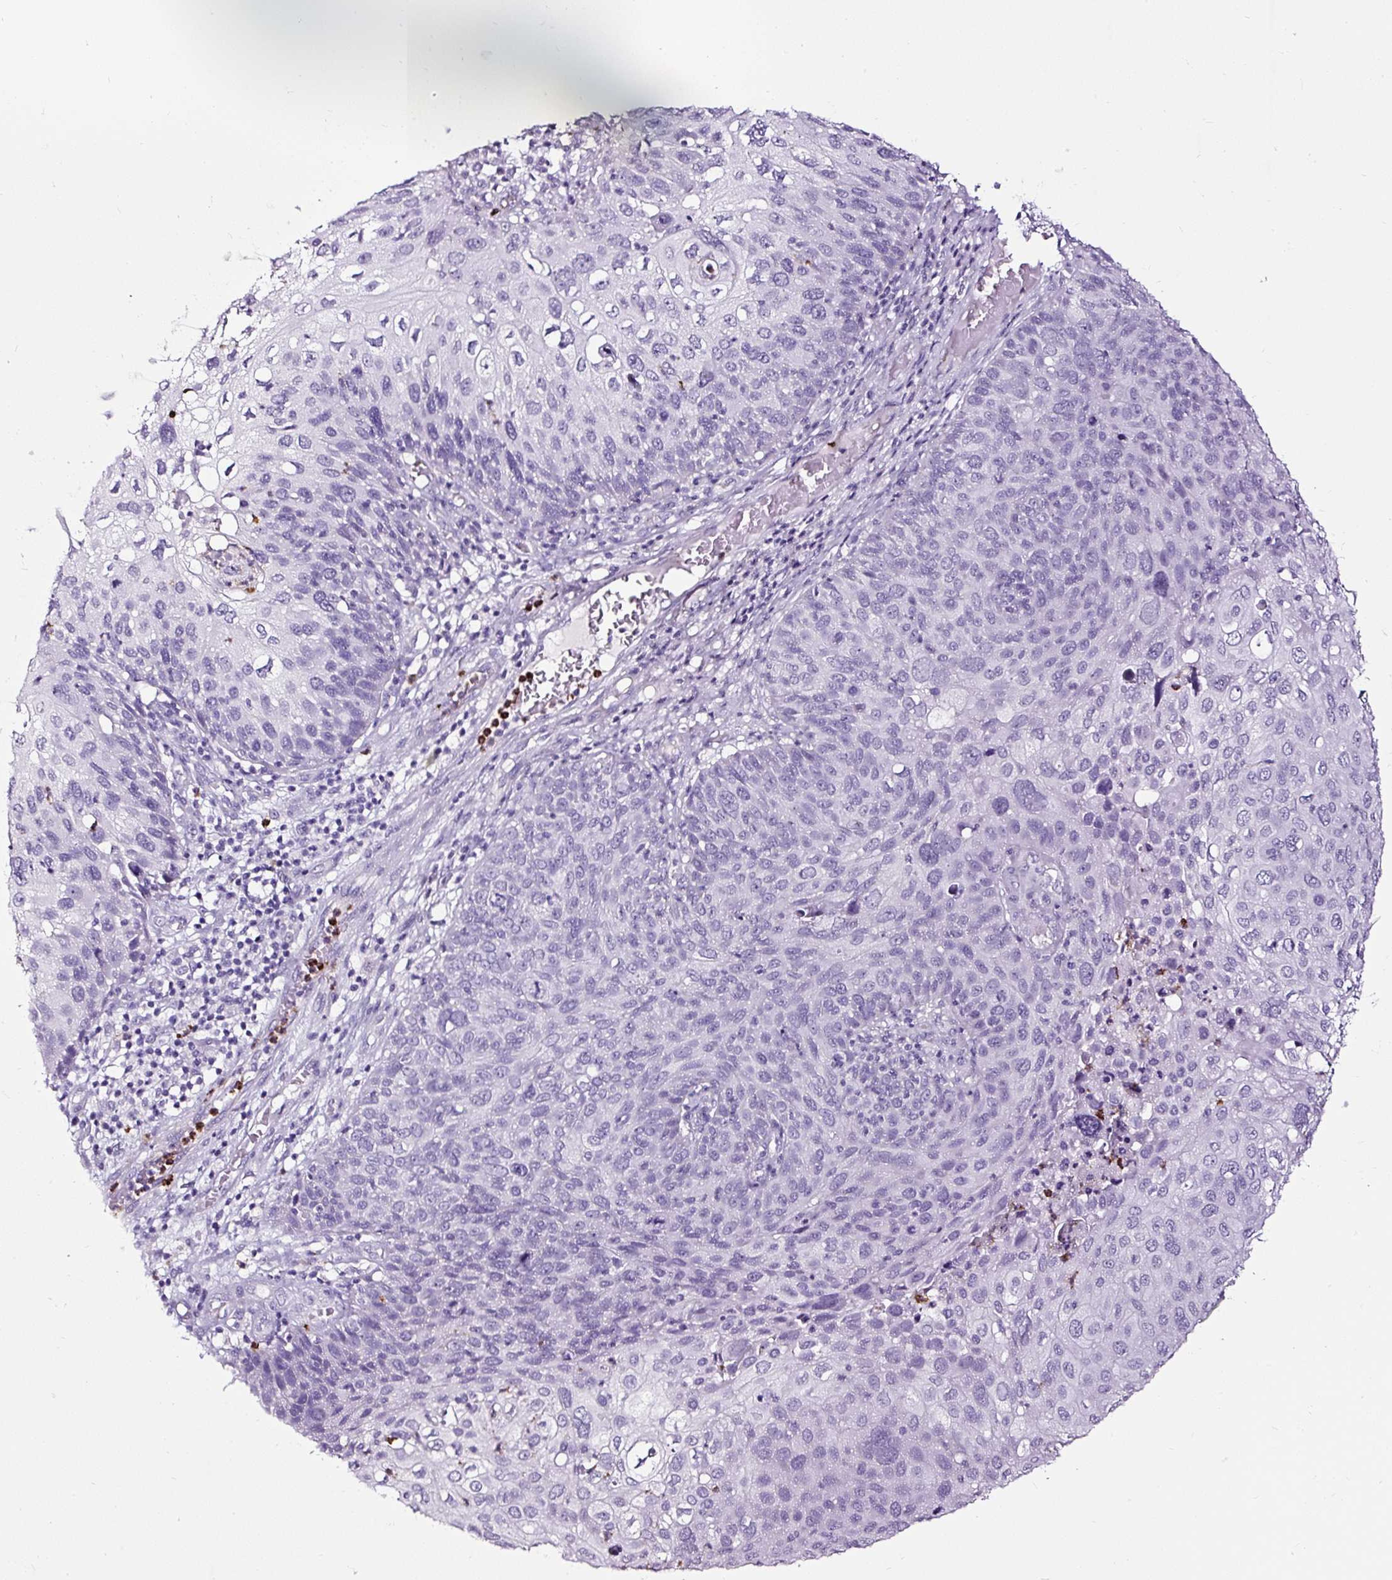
{"staining": {"intensity": "negative", "quantity": "none", "location": "none"}, "tissue": "skin cancer", "cell_type": "Tumor cells", "image_type": "cancer", "snomed": [{"axis": "morphology", "description": "Squamous cell carcinoma, NOS"}, {"axis": "topography", "description": "Skin"}], "caption": "An IHC micrograph of skin cancer (squamous cell carcinoma) is shown. There is no staining in tumor cells of skin cancer (squamous cell carcinoma).", "gene": "SLC7A8", "patient": {"sex": "male", "age": 87}}